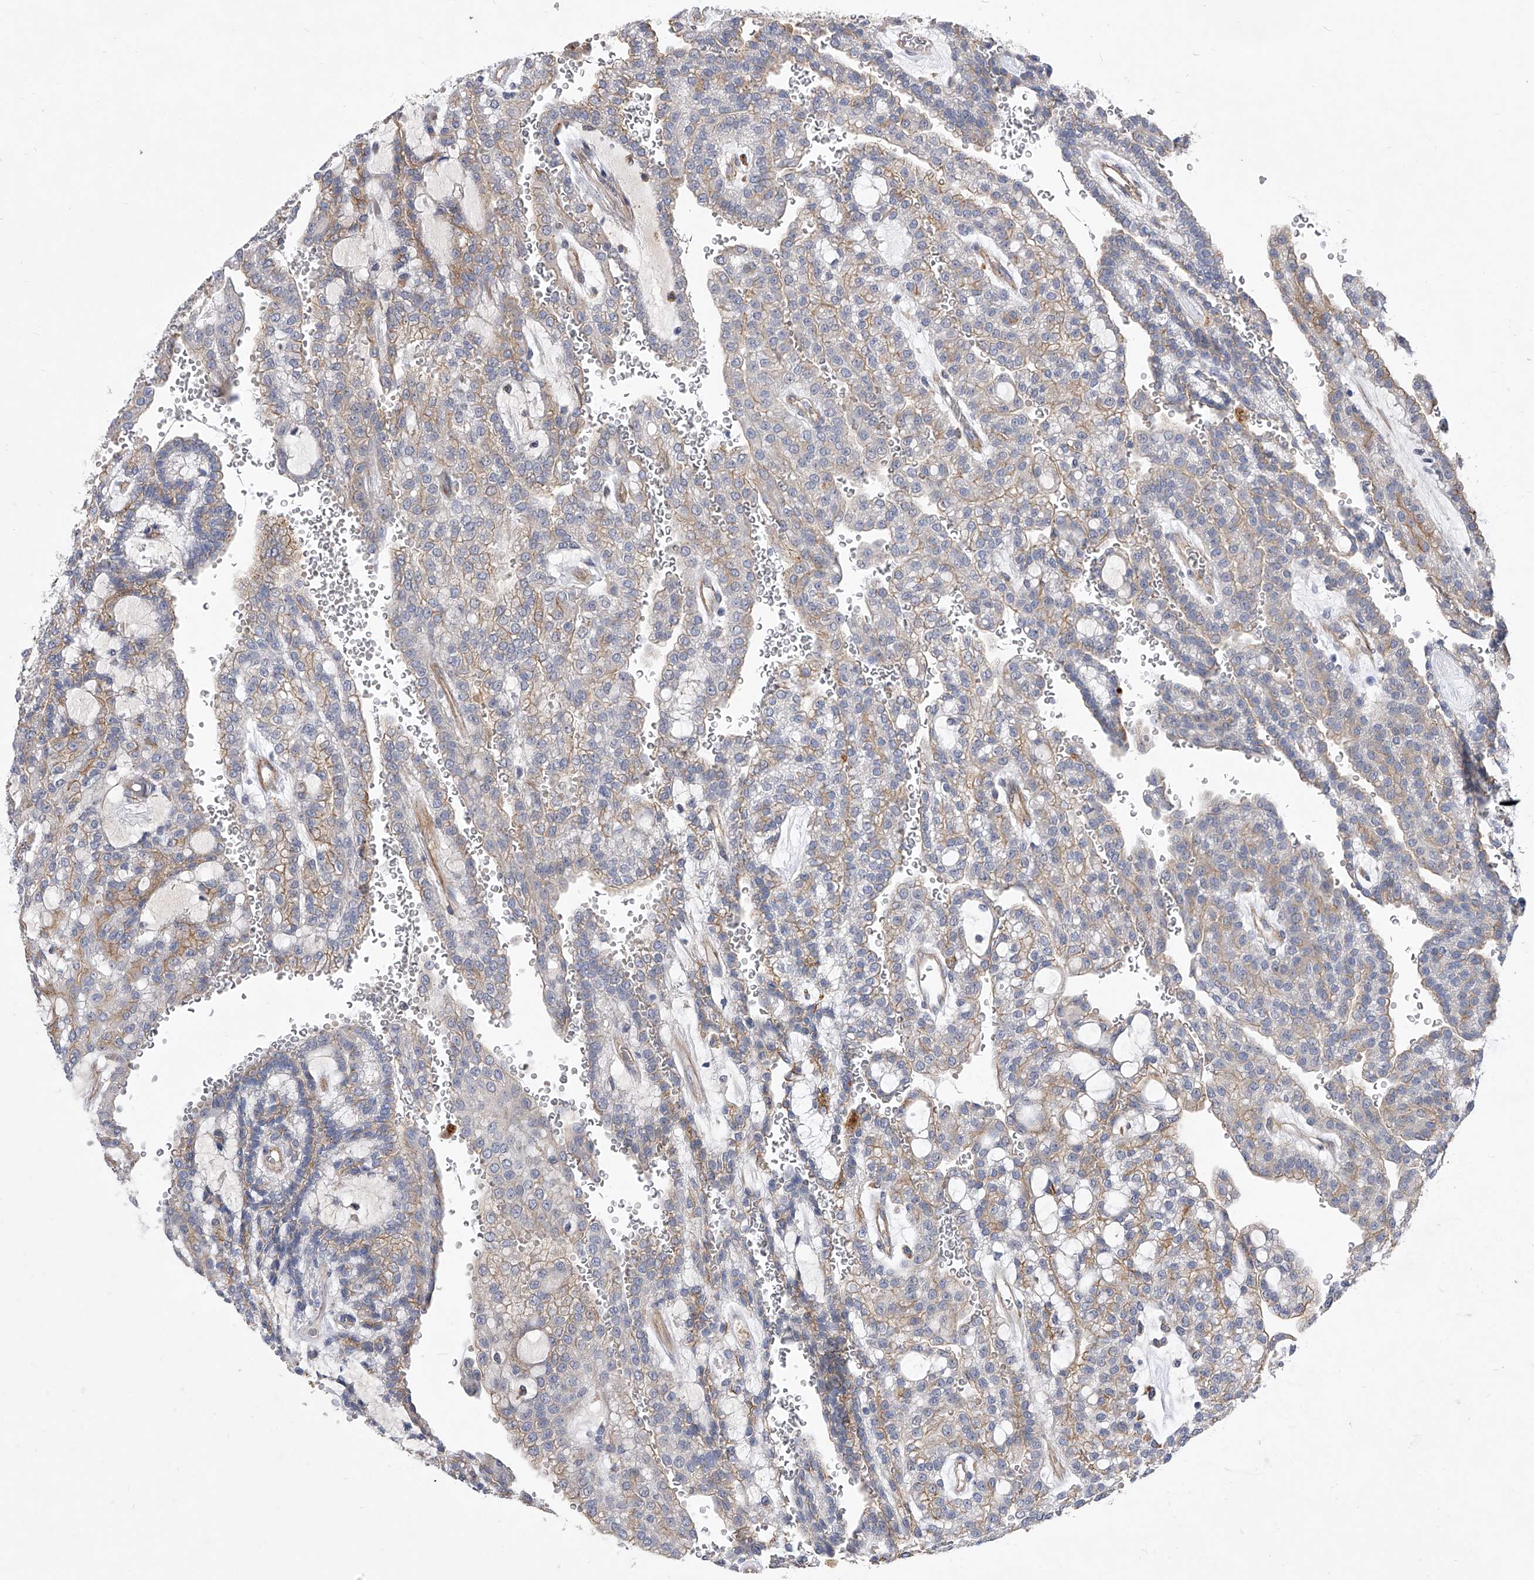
{"staining": {"intensity": "weak", "quantity": "<25%", "location": "cytoplasmic/membranous"}, "tissue": "renal cancer", "cell_type": "Tumor cells", "image_type": "cancer", "snomed": [{"axis": "morphology", "description": "Adenocarcinoma, NOS"}, {"axis": "topography", "description": "Kidney"}], "caption": "Tumor cells are negative for protein expression in human adenocarcinoma (renal).", "gene": "MINDY4", "patient": {"sex": "male", "age": 63}}